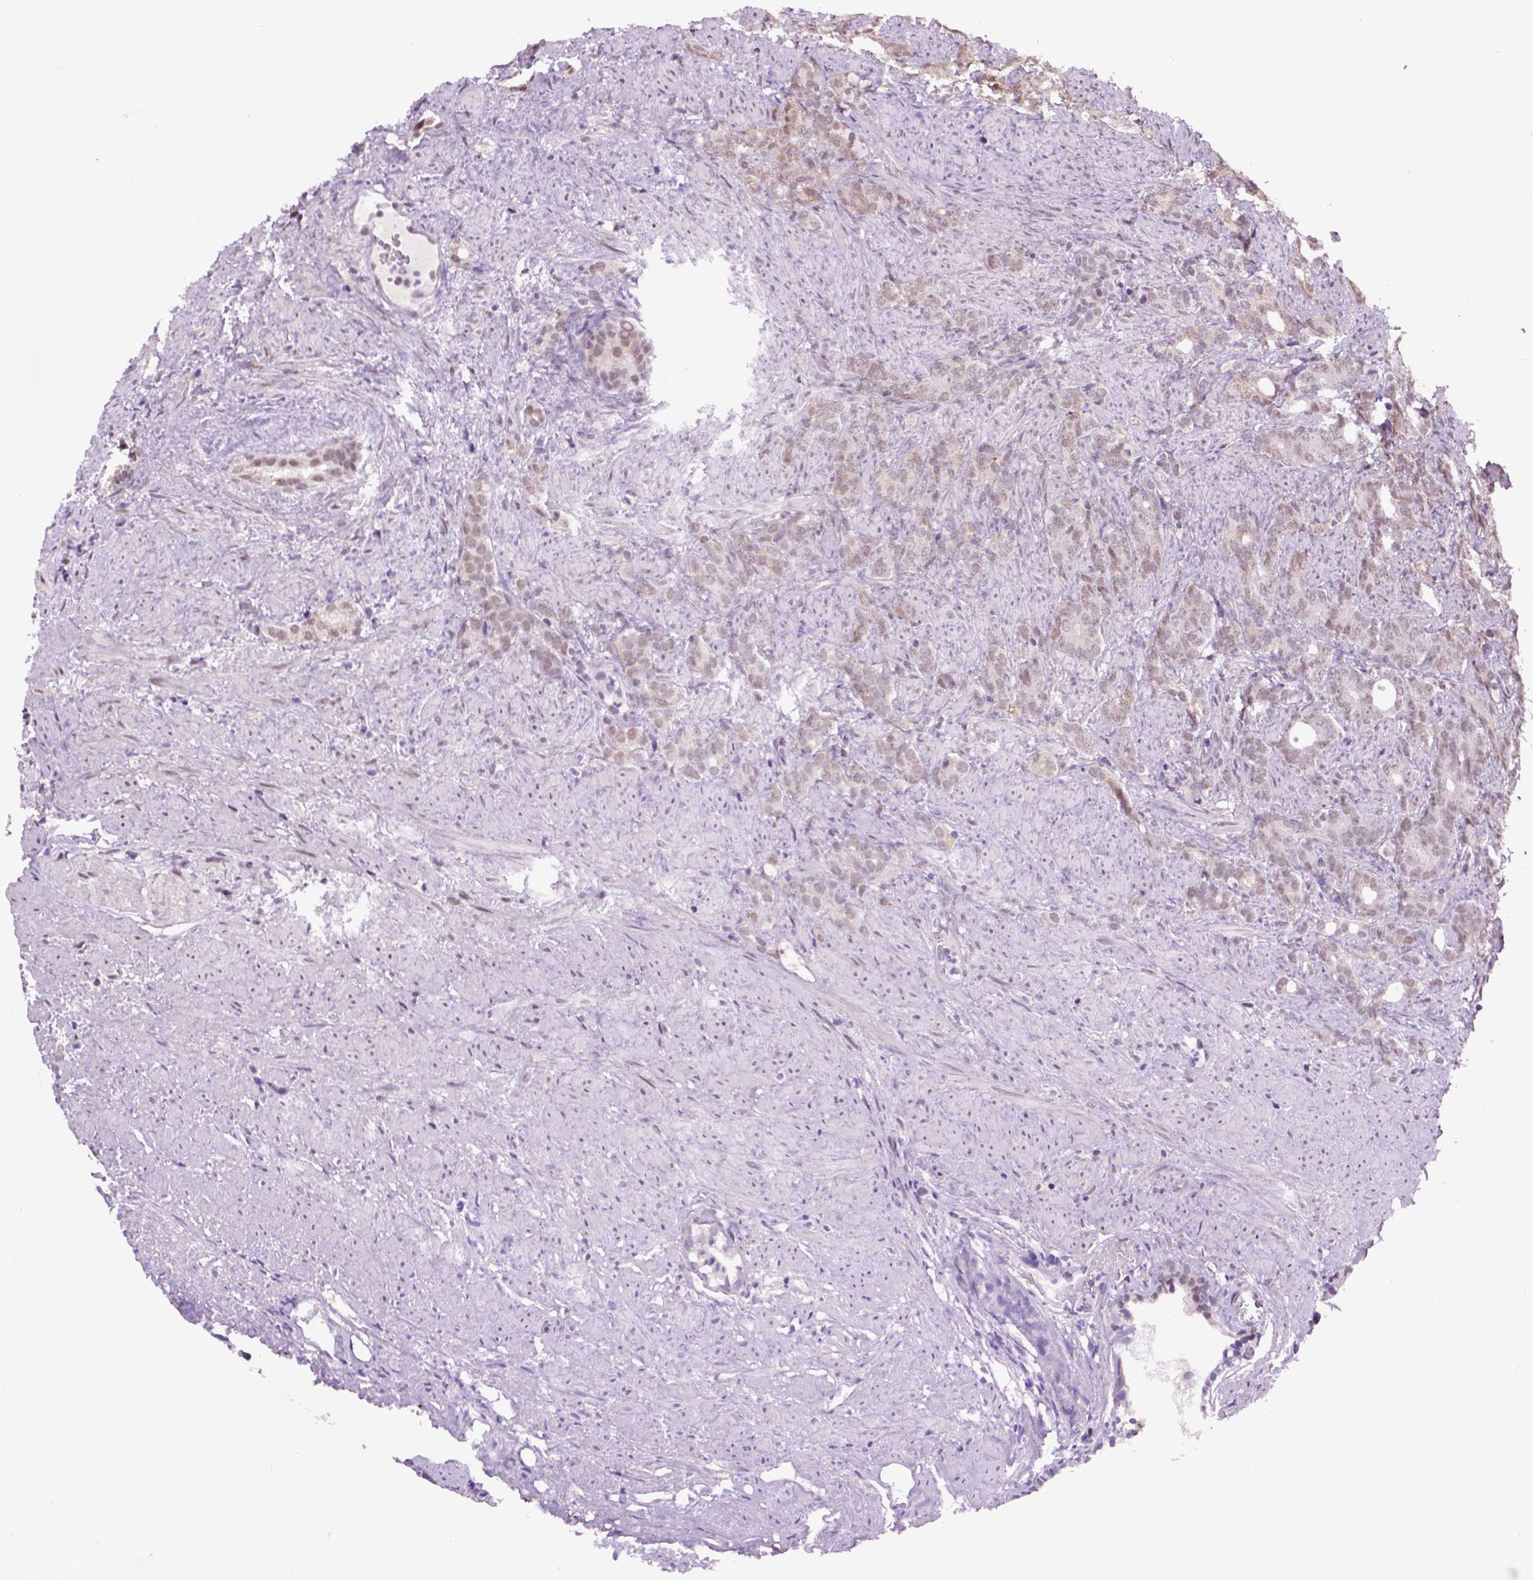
{"staining": {"intensity": "weak", "quantity": ">75%", "location": "nuclear"}, "tissue": "prostate cancer", "cell_type": "Tumor cells", "image_type": "cancer", "snomed": [{"axis": "morphology", "description": "Adenocarcinoma, High grade"}, {"axis": "topography", "description": "Prostate"}], "caption": "This is a micrograph of IHC staining of high-grade adenocarcinoma (prostate), which shows weak staining in the nuclear of tumor cells.", "gene": "ABI2", "patient": {"sex": "male", "age": 84}}